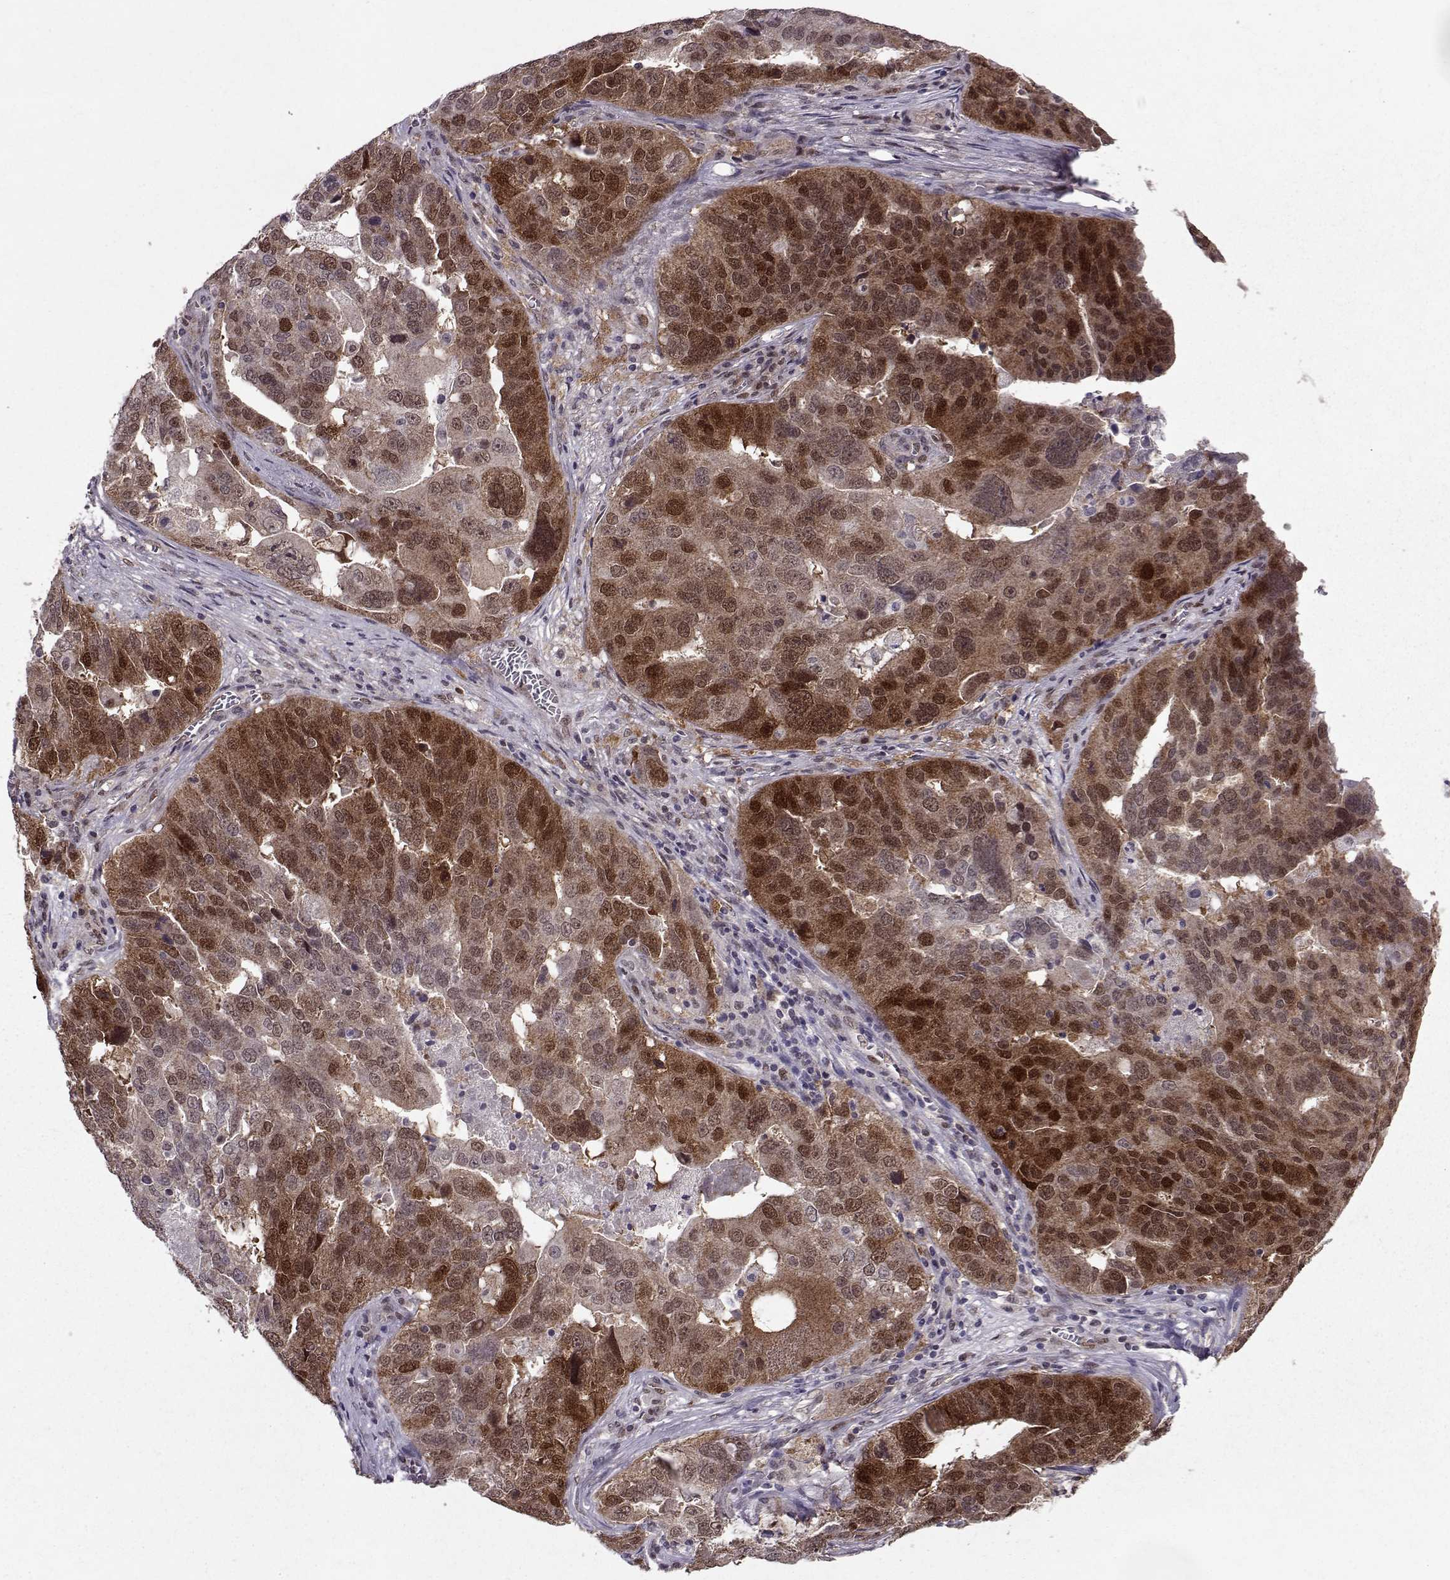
{"staining": {"intensity": "strong", "quantity": "25%-75%", "location": "cytoplasmic/membranous,nuclear"}, "tissue": "ovarian cancer", "cell_type": "Tumor cells", "image_type": "cancer", "snomed": [{"axis": "morphology", "description": "Carcinoma, endometroid"}, {"axis": "topography", "description": "Soft tissue"}, {"axis": "topography", "description": "Ovary"}], "caption": "There is high levels of strong cytoplasmic/membranous and nuclear staining in tumor cells of endometroid carcinoma (ovarian), as demonstrated by immunohistochemical staining (brown color).", "gene": "CDK4", "patient": {"sex": "female", "age": 52}}